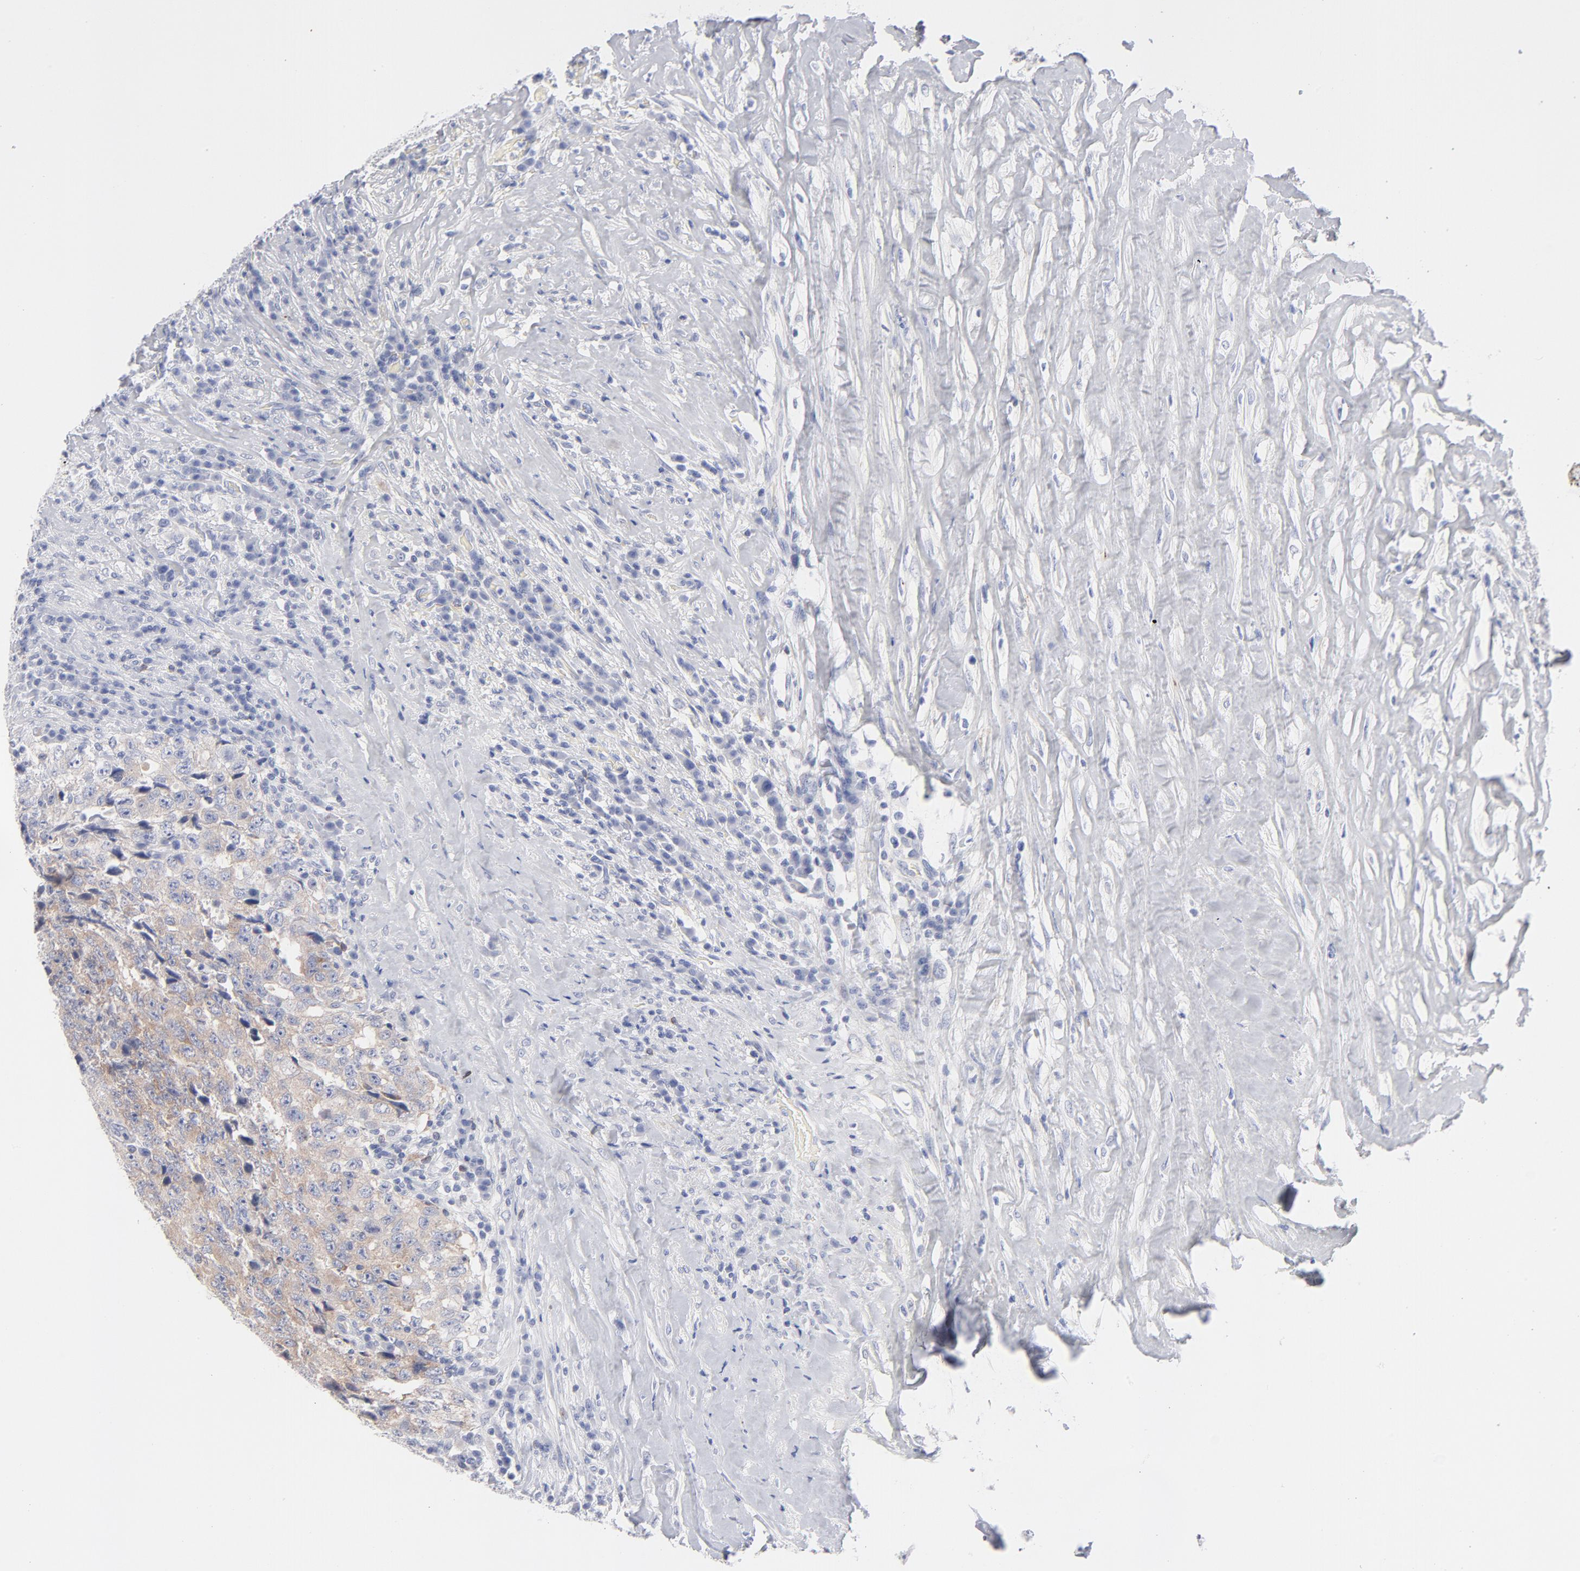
{"staining": {"intensity": "weak", "quantity": ">75%", "location": "cytoplasmic/membranous"}, "tissue": "testis cancer", "cell_type": "Tumor cells", "image_type": "cancer", "snomed": [{"axis": "morphology", "description": "Necrosis, NOS"}, {"axis": "morphology", "description": "Carcinoma, Embryonal, NOS"}, {"axis": "topography", "description": "Testis"}], "caption": "Human testis cancer stained with a protein marker exhibits weak staining in tumor cells.", "gene": "MID1", "patient": {"sex": "male", "age": 19}}